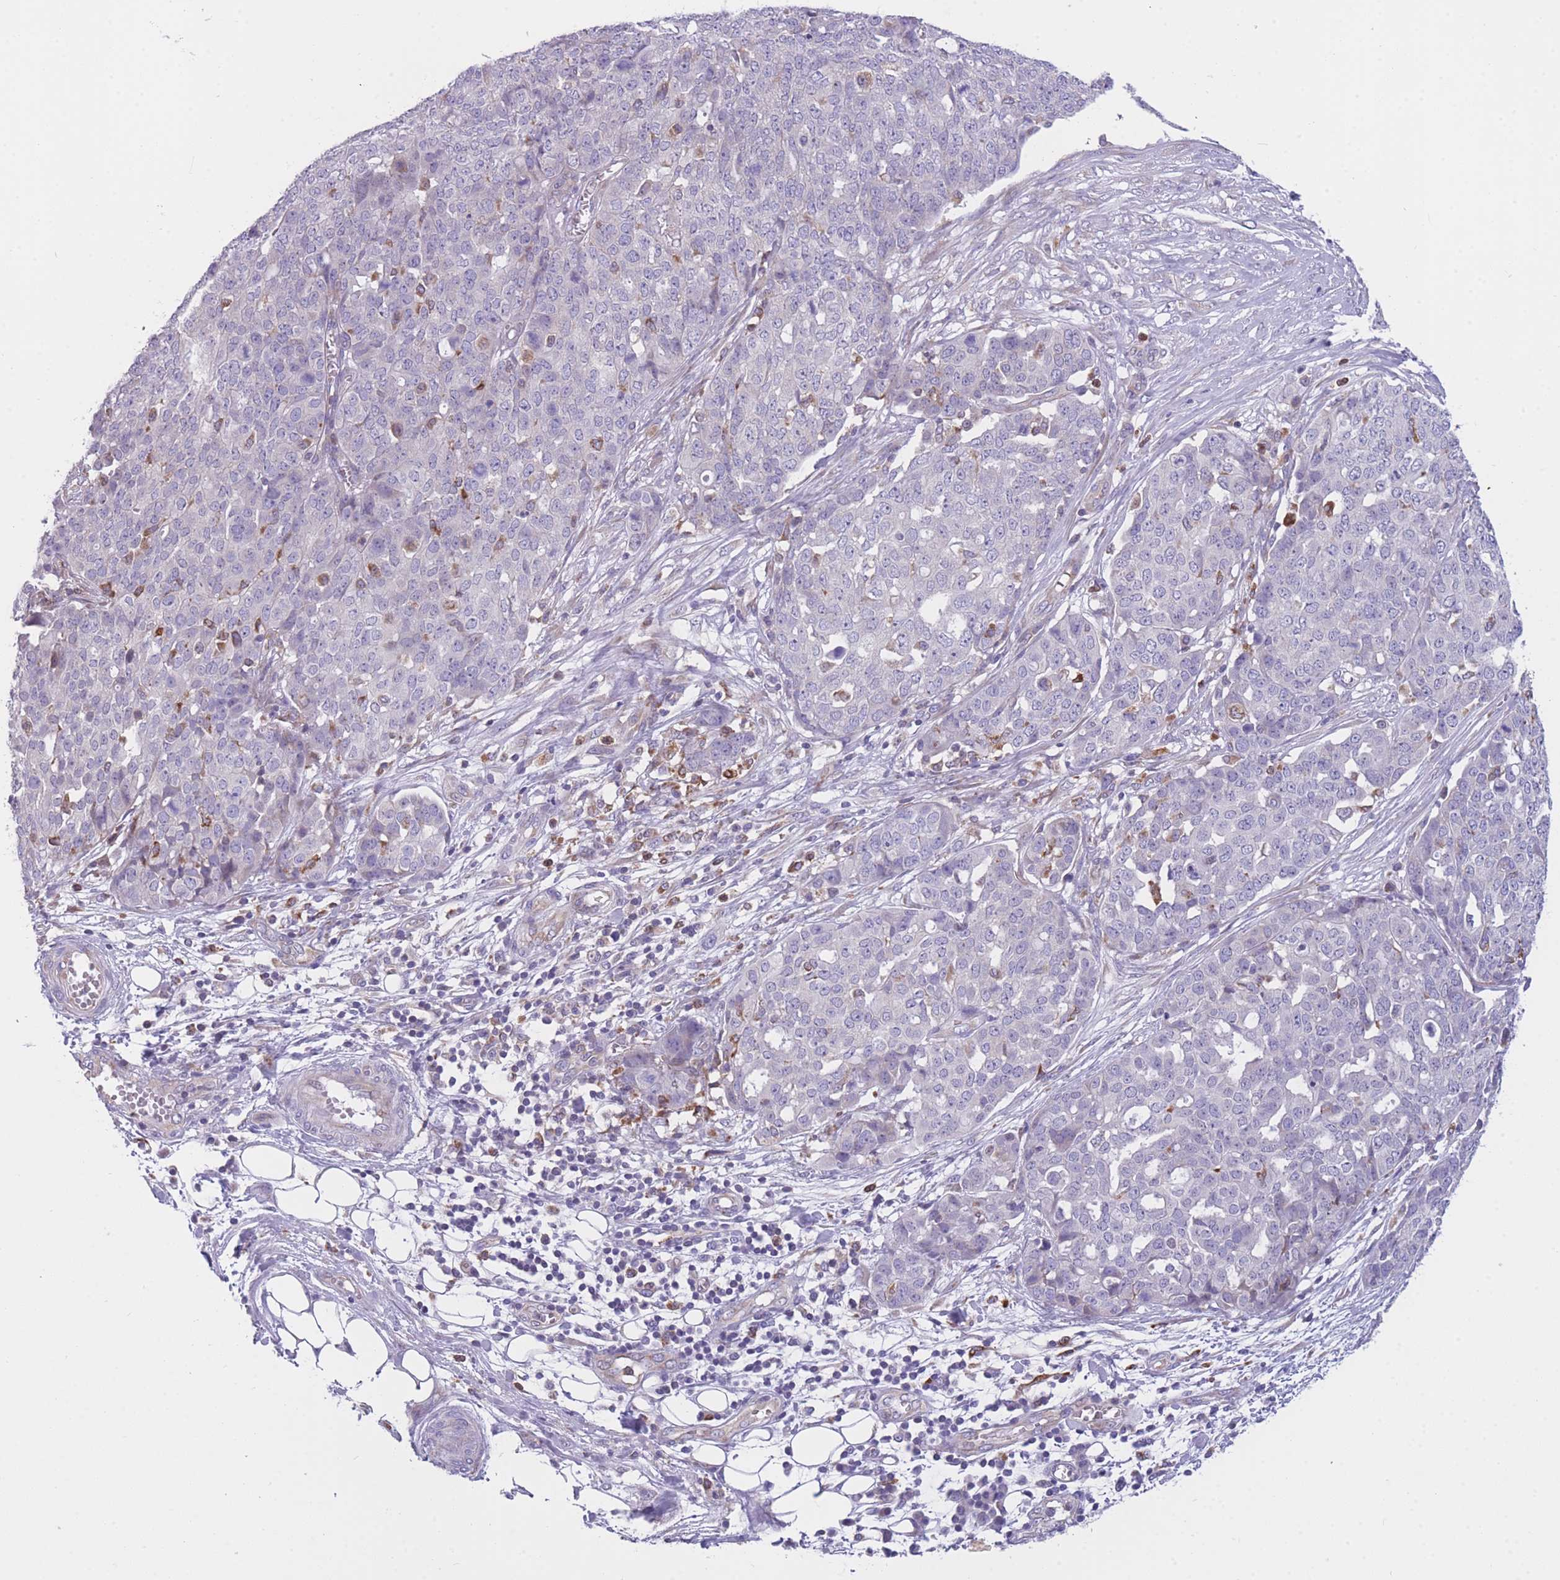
{"staining": {"intensity": "negative", "quantity": "none", "location": "none"}, "tissue": "ovarian cancer", "cell_type": "Tumor cells", "image_type": "cancer", "snomed": [{"axis": "morphology", "description": "Cystadenocarcinoma, serous, NOS"}, {"axis": "topography", "description": "Soft tissue"}, {"axis": "topography", "description": "Ovary"}], "caption": "Photomicrograph shows no significant protein positivity in tumor cells of ovarian serous cystadenocarcinoma.", "gene": "ZNF662", "patient": {"sex": "female", "age": 57}}